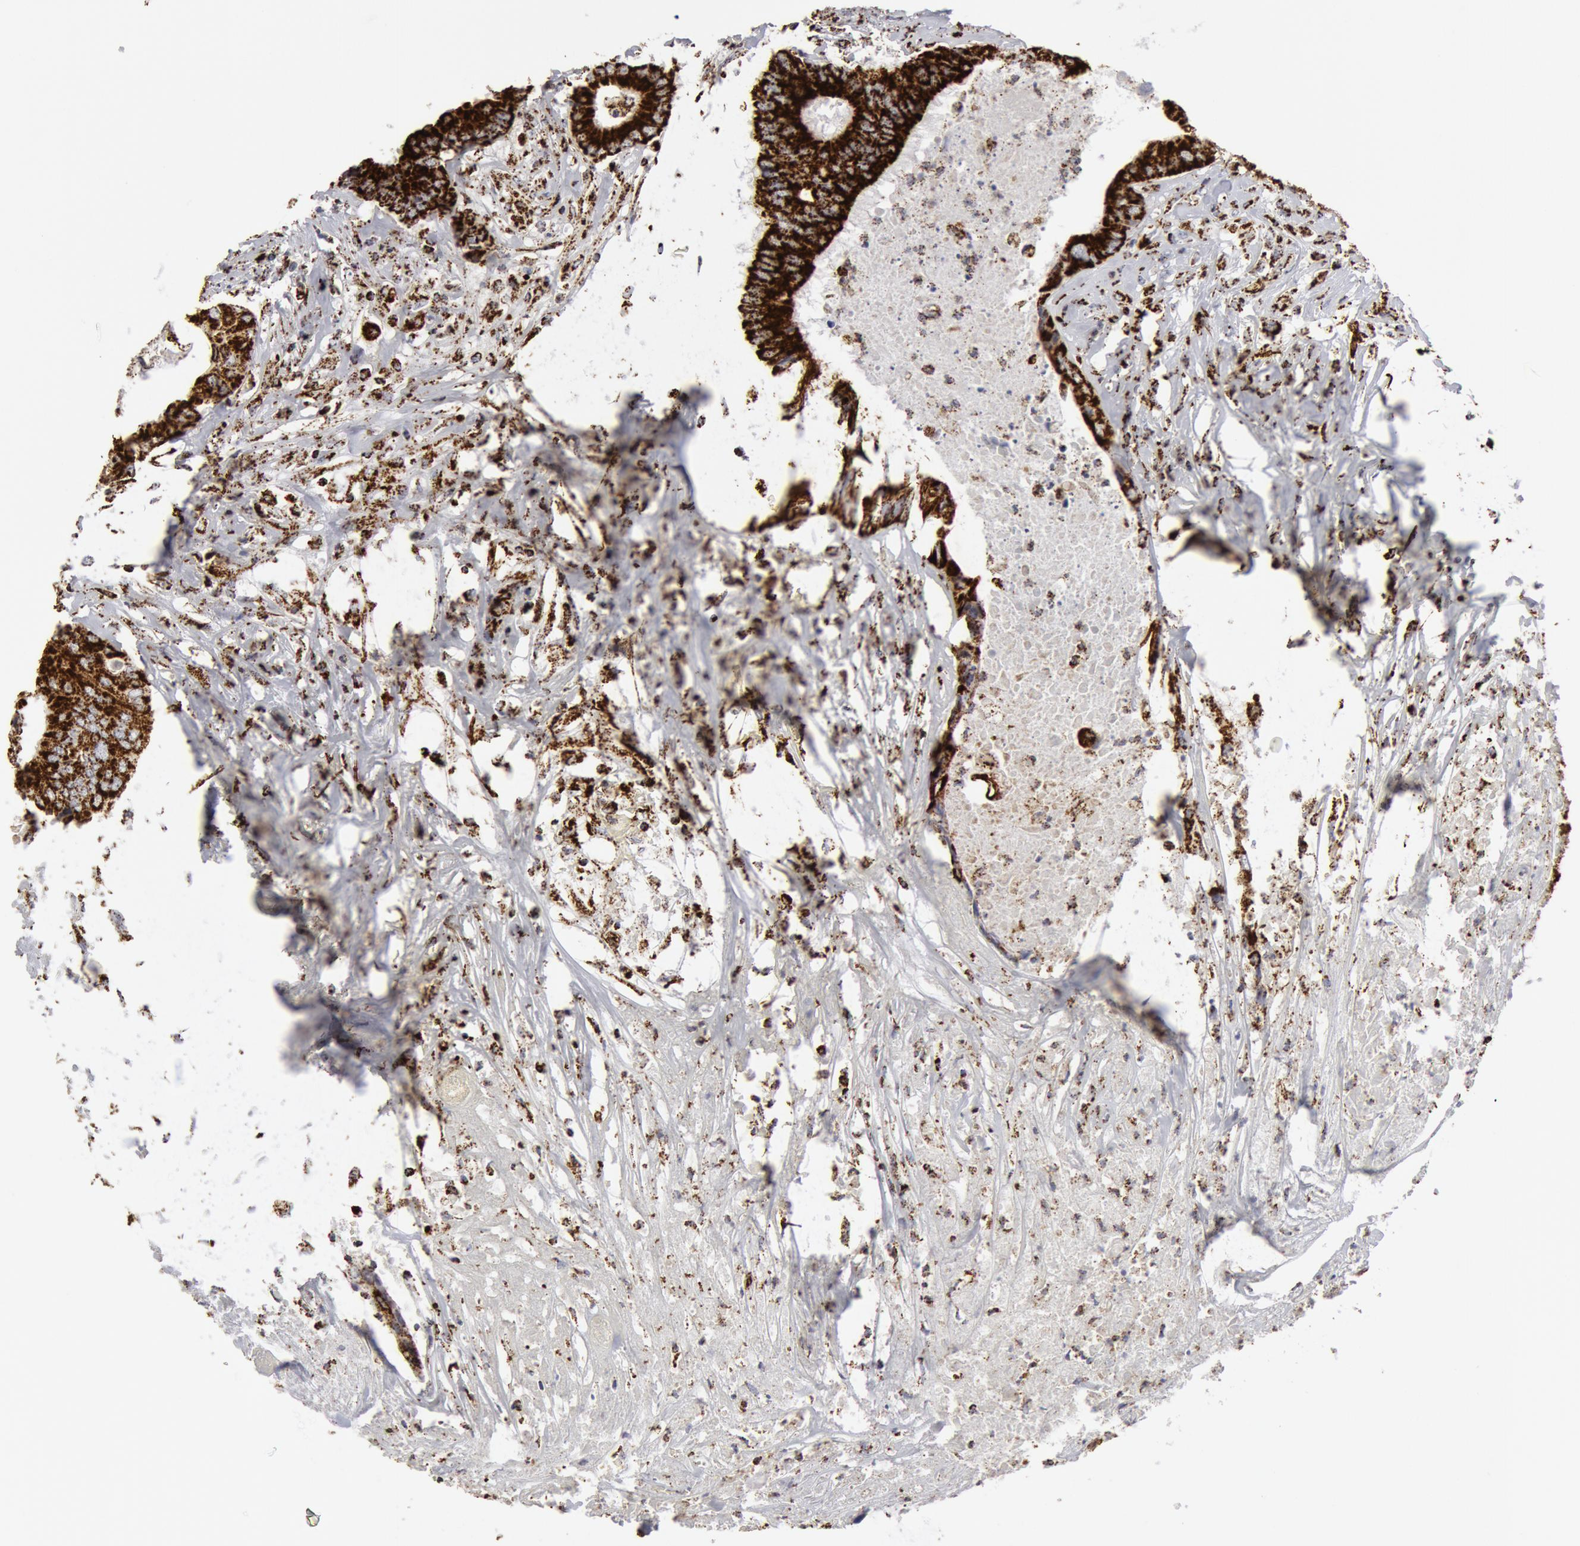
{"staining": {"intensity": "strong", "quantity": ">75%", "location": "cytoplasmic/membranous"}, "tissue": "colorectal cancer", "cell_type": "Tumor cells", "image_type": "cancer", "snomed": [{"axis": "morphology", "description": "Adenocarcinoma, NOS"}, {"axis": "topography", "description": "Rectum"}], "caption": "An immunohistochemistry (IHC) photomicrograph of neoplastic tissue is shown. Protein staining in brown labels strong cytoplasmic/membranous positivity in colorectal cancer (adenocarcinoma) within tumor cells. Nuclei are stained in blue.", "gene": "ATP5F1B", "patient": {"sex": "male", "age": 76}}